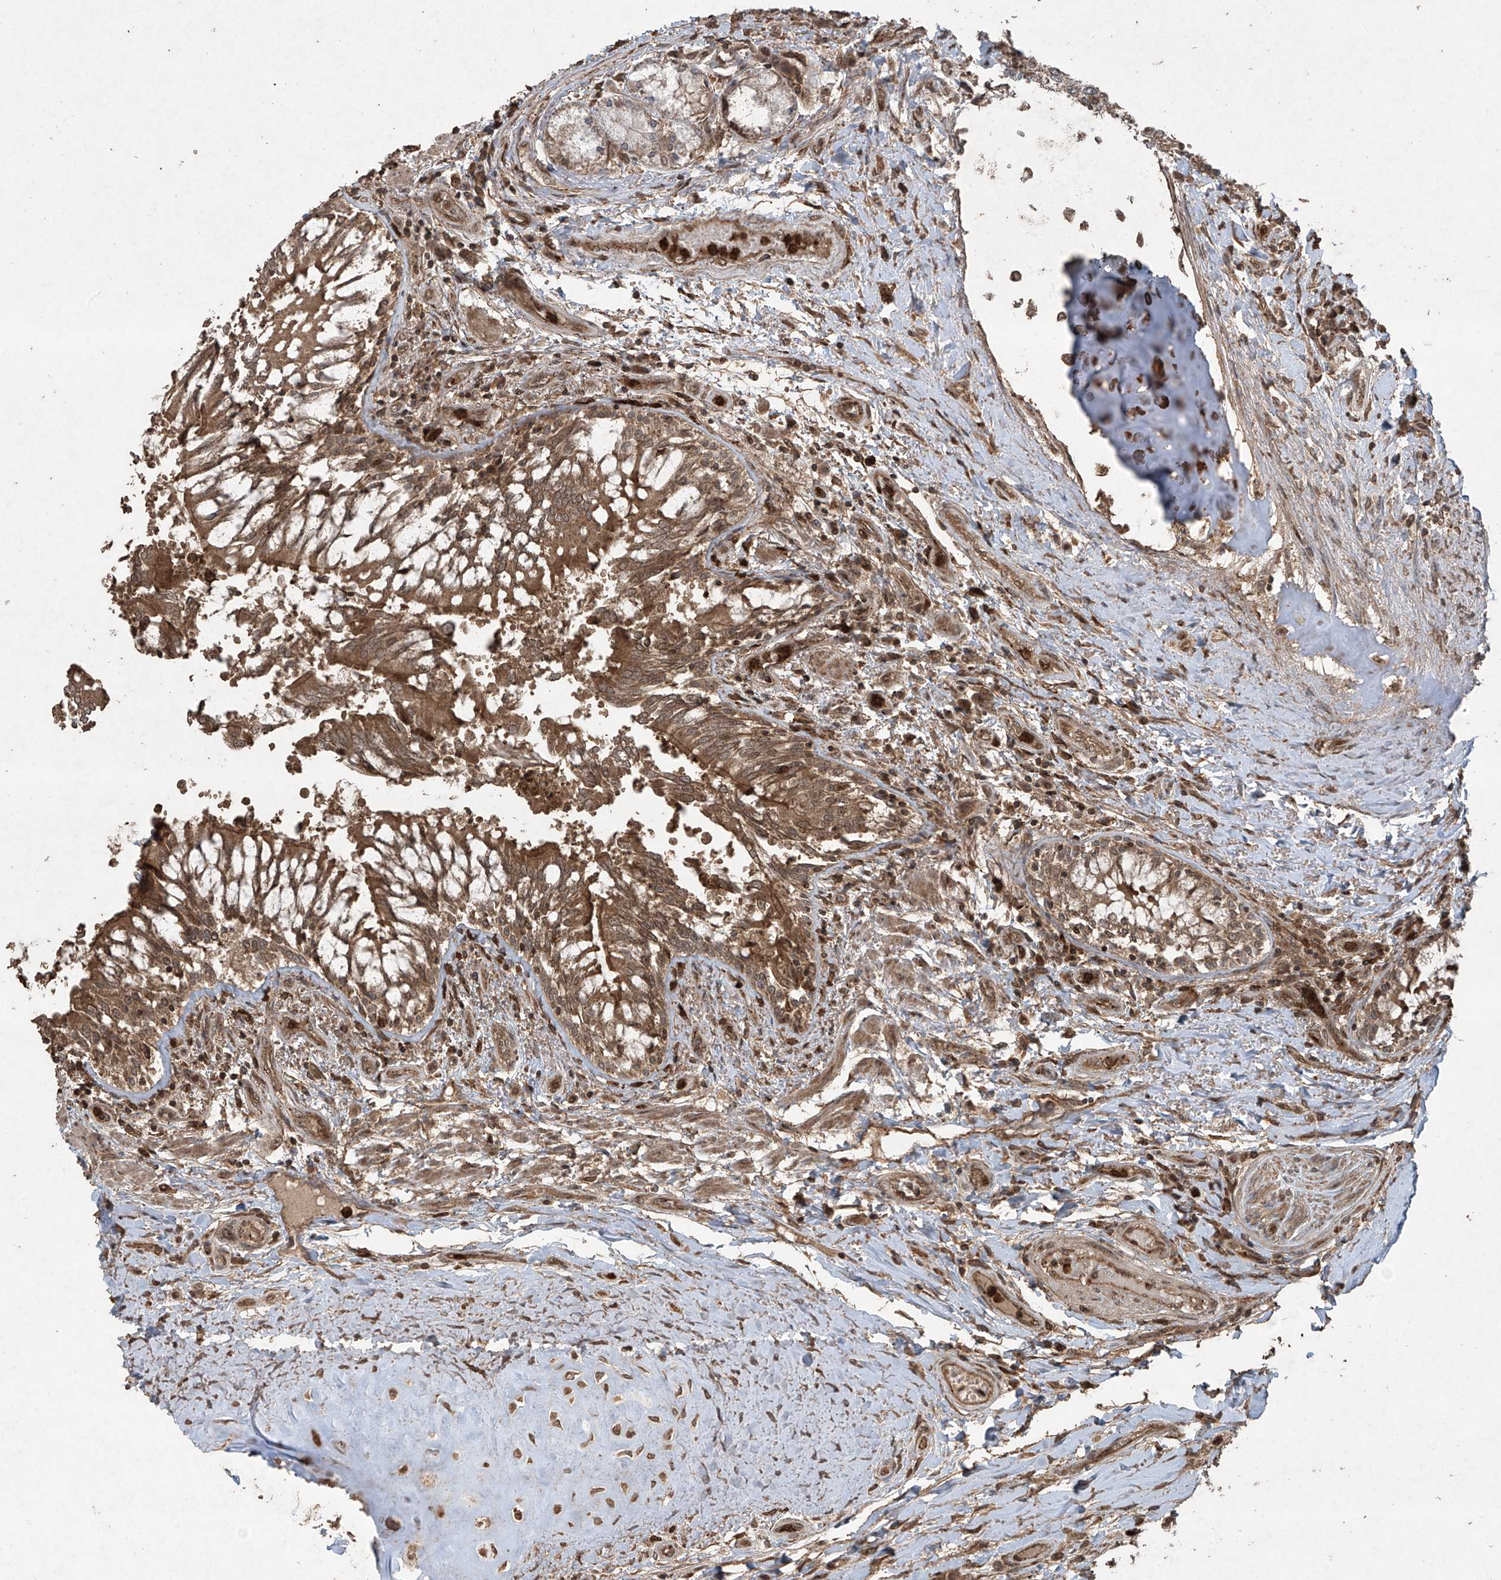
{"staining": {"intensity": "moderate", "quantity": ">75%", "location": "cytoplasmic/membranous"}, "tissue": "lung", "cell_type": "Alveolar cells", "image_type": "normal", "snomed": [{"axis": "morphology", "description": "Normal tissue, NOS"}, {"axis": "topography", "description": "Bronchus"}, {"axis": "topography", "description": "Lung"}], "caption": "An immunohistochemistry image of normal tissue is shown. Protein staining in brown shows moderate cytoplasmic/membranous positivity in lung within alveolar cells.", "gene": "PGPEP1", "patient": {"sex": "female", "age": 49}}